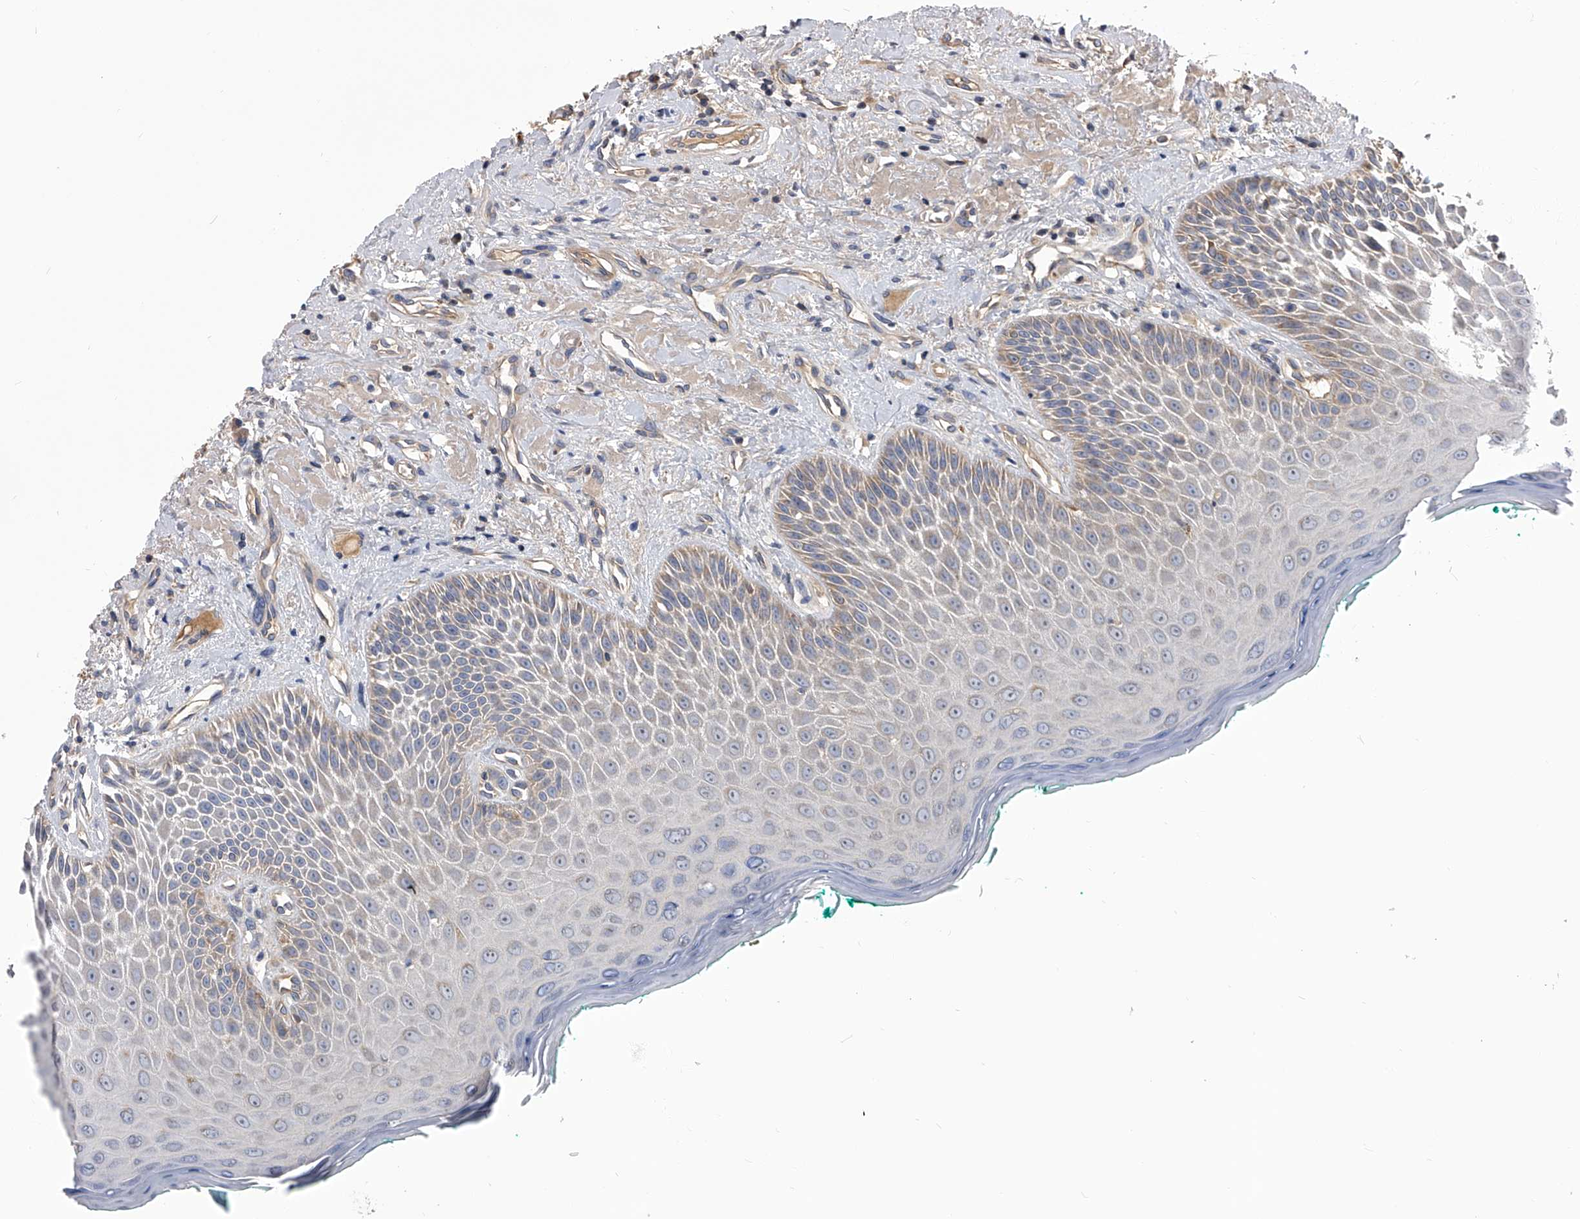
{"staining": {"intensity": "moderate", "quantity": "<25%", "location": "cytoplasmic/membranous"}, "tissue": "oral mucosa", "cell_type": "Squamous epithelial cells", "image_type": "normal", "snomed": [{"axis": "morphology", "description": "Normal tissue, NOS"}, {"axis": "topography", "description": "Oral tissue"}], "caption": "The image displays staining of unremarkable oral mucosa, revealing moderate cytoplasmic/membranous protein staining (brown color) within squamous epithelial cells.", "gene": "CUL7", "patient": {"sex": "female", "age": 70}}